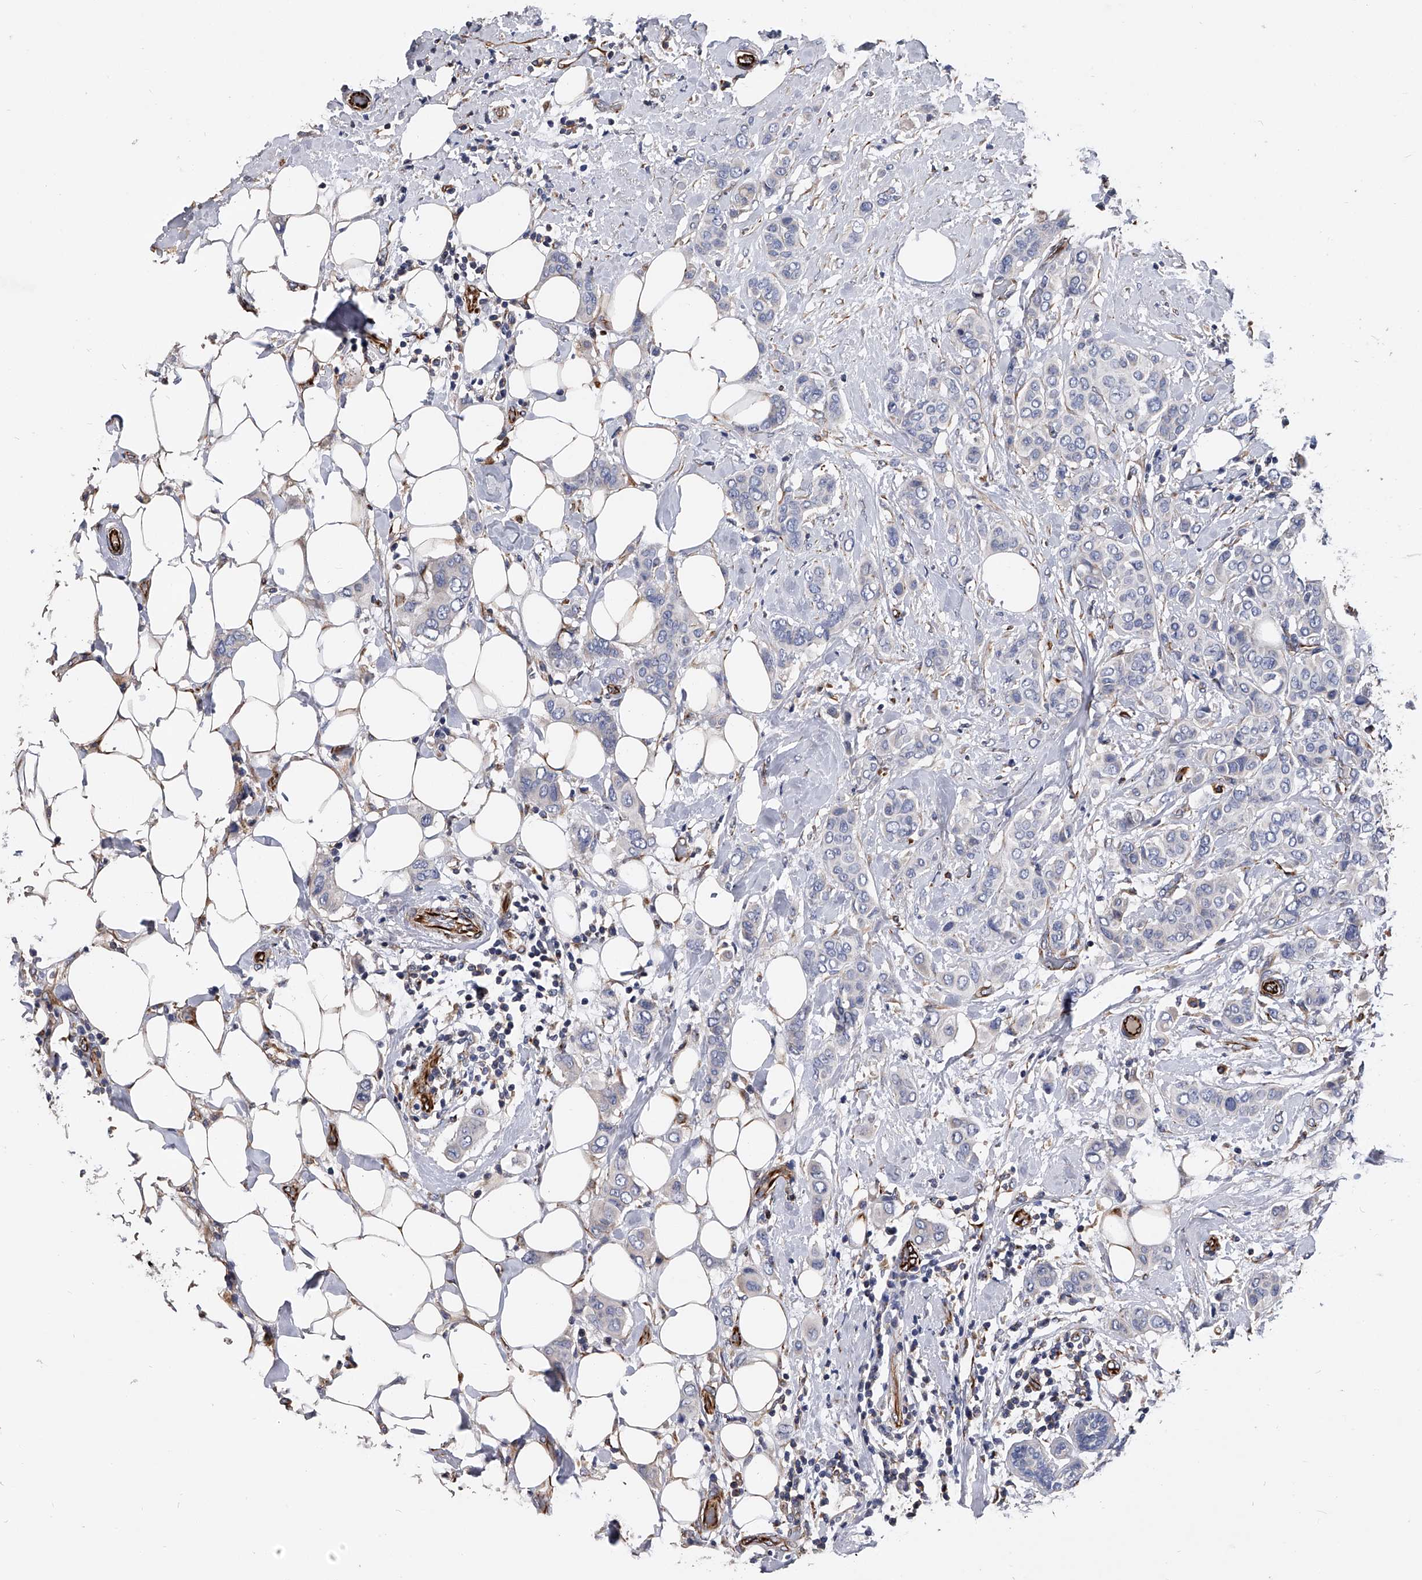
{"staining": {"intensity": "negative", "quantity": "none", "location": "none"}, "tissue": "breast cancer", "cell_type": "Tumor cells", "image_type": "cancer", "snomed": [{"axis": "morphology", "description": "Lobular carcinoma"}, {"axis": "topography", "description": "Breast"}], "caption": "The immunohistochemistry (IHC) histopathology image has no significant positivity in tumor cells of breast cancer (lobular carcinoma) tissue.", "gene": "EFCAB7", "patient": {"sex": "female", "age": 51}}